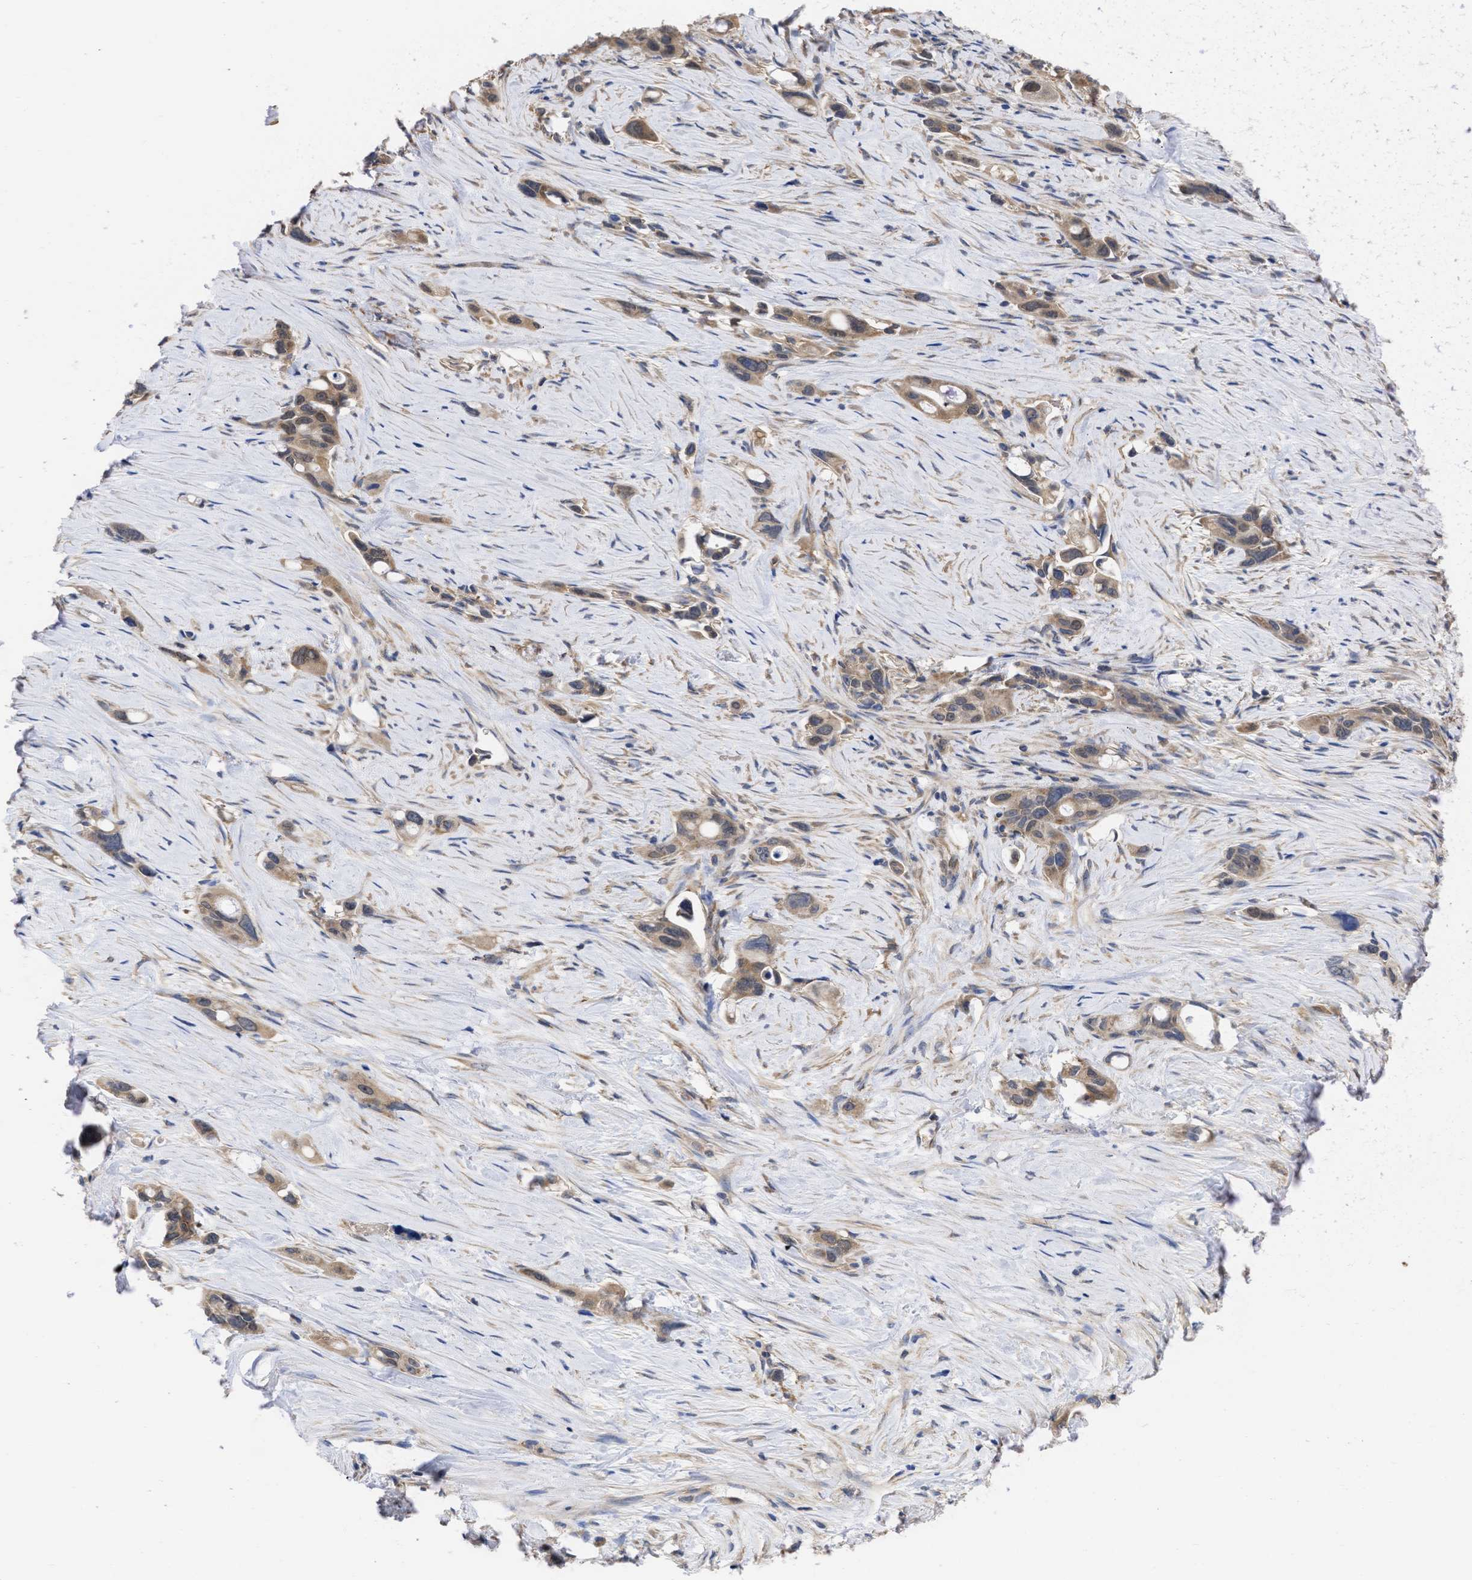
{"staining": {"intensity": "moderate", "quantity": ">75%", "location": "cytoplasmic/membranous"}, "tissue": "pancreatic cancer", "cell_type": "Tumor cells", "image_type": "cancer", "snomed": [{"axis": "morphology", "description": "Adenocarcinoma, NOS"}, {"axis": "topography", "description": "Pancreas"}], "caption": "An IHC micrograph of neoplastic tissue is shown. Protein staining in brown labels moderate cytoplasmic/membranous positivity in pancreatic cancer (adenocarcinoma) within tumor cells. Using DAB (3,3'-diaminobenzidine) (brown) and hematoxylin (blue) stains, captured at high magnification using brightfield microscopy.", "gene": "MAP2K3", "patient": {"sex": "male", "age": 53}}